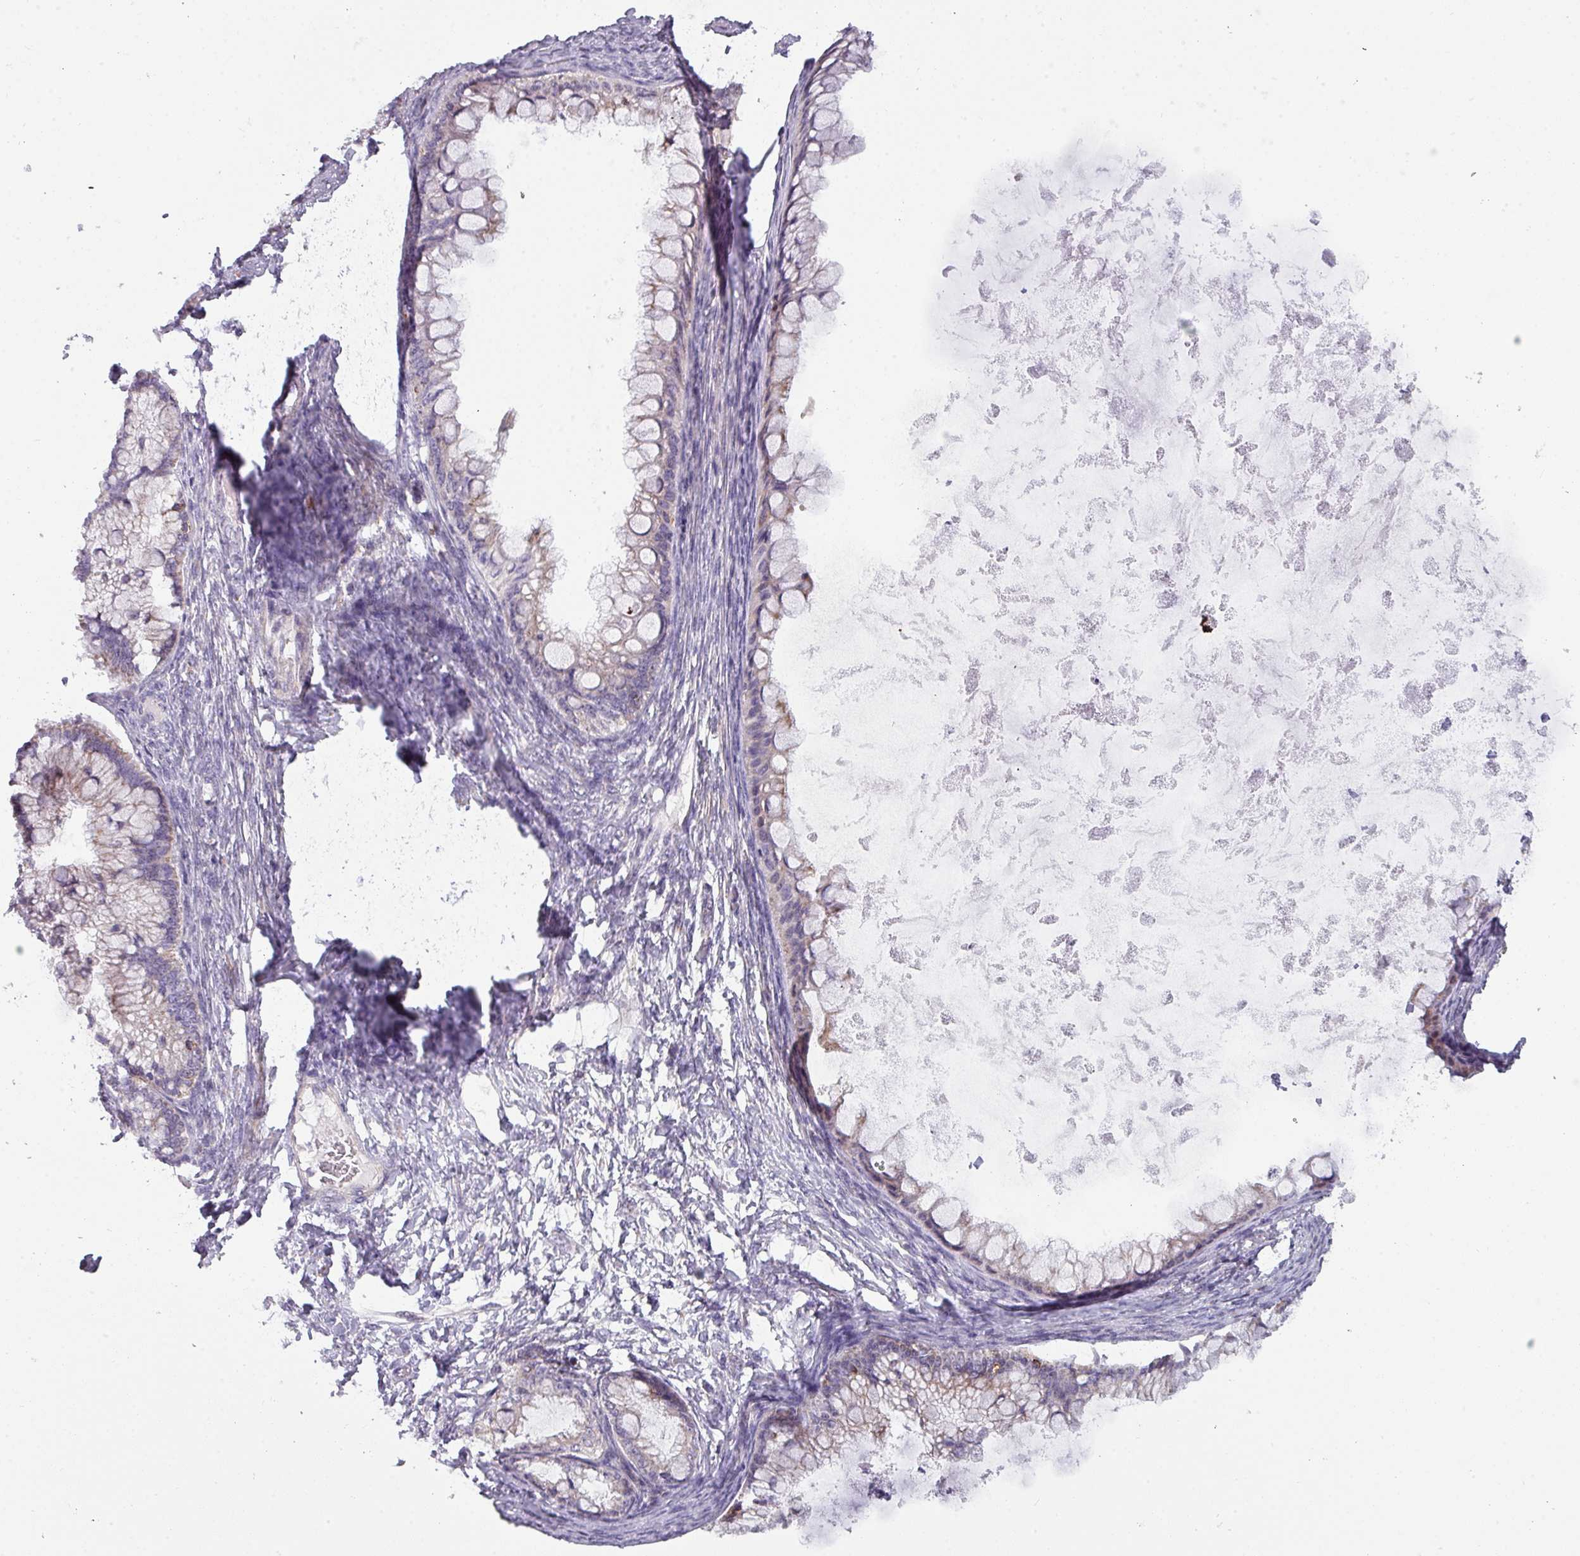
{"staining": {"intensity": "weak", "quantity": "<25%", "location": "cytoplasmic/membranous"}, "tissue": "ovarian cancer", "cell_type": "Tumor cells", "image_type": "cancer", "snomed": [{"axis": "morphology", "description": "Cystadenocarcinoma, mucinous, NOS"}, {"axis": "topography", "description": "Ovary"}], "caption": "High magnification brightfield microscopy of mucinous cystadenocarcinoma (ovarian) stained with DAB (3,3'-diaminobenzidine) (brown) and counterstained with hematoxylin (blue): tumor cells show no significant staining. The staining was performed using DAB to visualize the protein expression in brown, while the nuclei were stained in blue with hematoxylin (Magnification: 20x).", "gene": "C2orf68", "patient": {"sex": "female", "age": 35}}